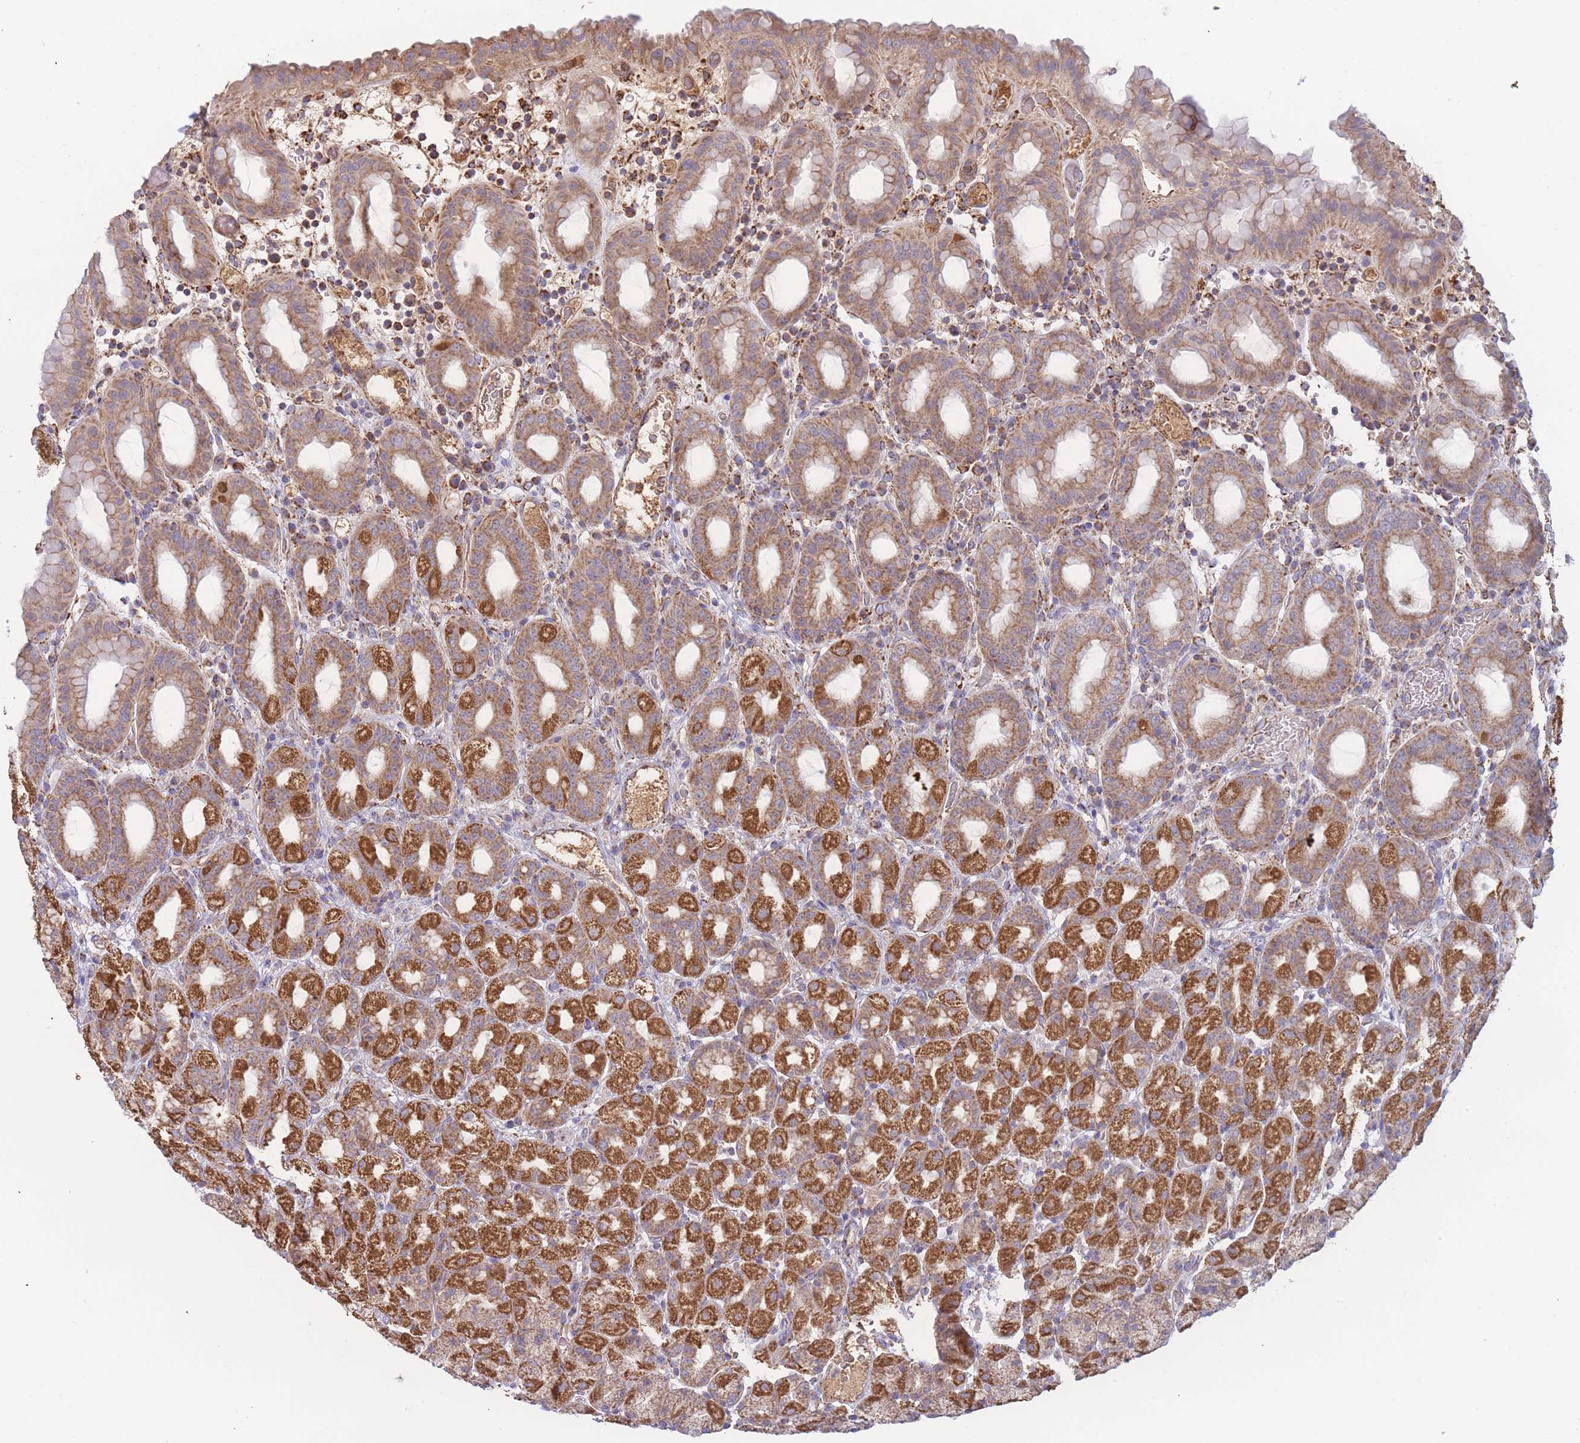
{"staining": {"intensity": "strong", "quantity": "25%-75%", "location": "cytoplasmic/membranous"}, "tissue": "stomach", "cell_type": "Glandular cells", "image_type": "normal", "snomed": [{"axis": "morphology", "description": "Normal tissue, NOS"}, {"axis": "topography", "description": "Stomach, upper"}, {"axis": "topography", "description": "Stomach, lower"}, {"axis": "topography", "description": "Small intestine"}], "caption": "Immunohistochemistry (DAB) staining of normal stomach exhibits strong cytoplasmic/membranous protein positivity in about 25%-75% of glandular cells.", "gene": "MRPL17", "patient": {"sex": "male", "age": 68}}